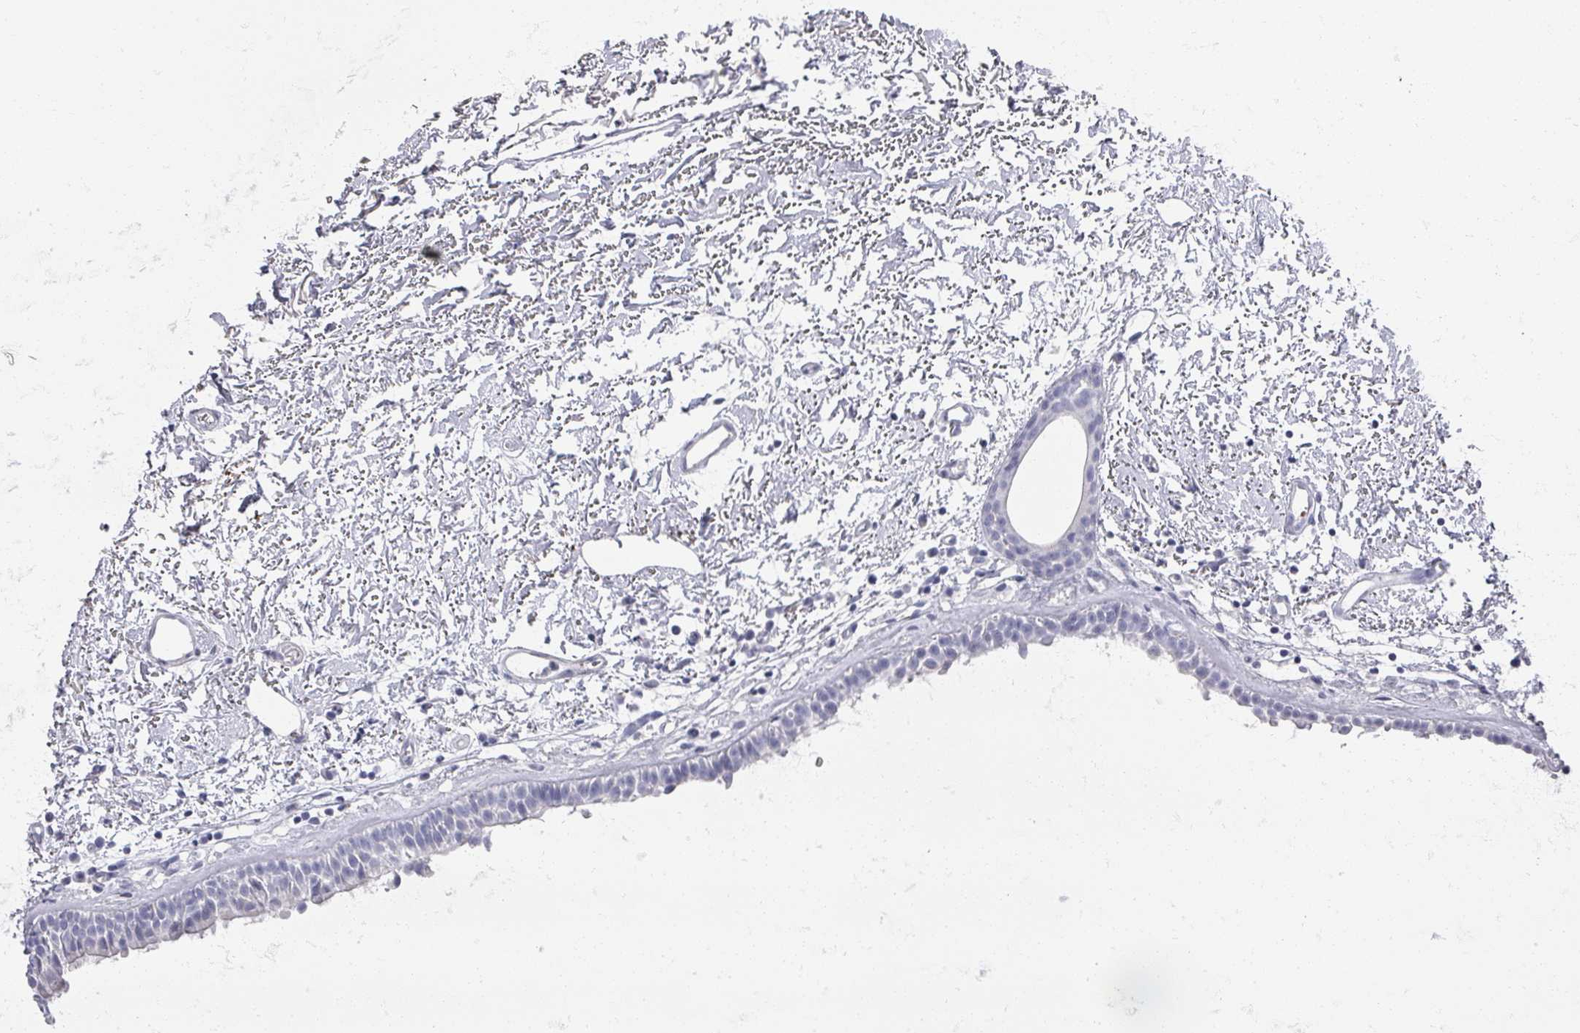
{"staining": {"intensity": "negative", "quantity": "none", "location": "none"}, "tissue": "nasopharynx", "cell_type": "Respiratory epithelial cells", "image_type": "normal", "snomed": [{"axis": "morphology", "description": "Normal tissue, NOS"}, {"axis": "topography", "description": "Cartilage tissue"}, {"axis": "topography", "description": "Nasopharynx"}], "caption": "A high-resolution image shows immunohistochemistry (IHC) staining of unremarkable nasopharynx, which displays no significant expression in respiratory epithelial cells. The staining is performed using DAB brown chromogen with nuclei counter-stained in using hematoxylin.", "gene": "OMG", "patient": {"sex": "male", "age": 56}}